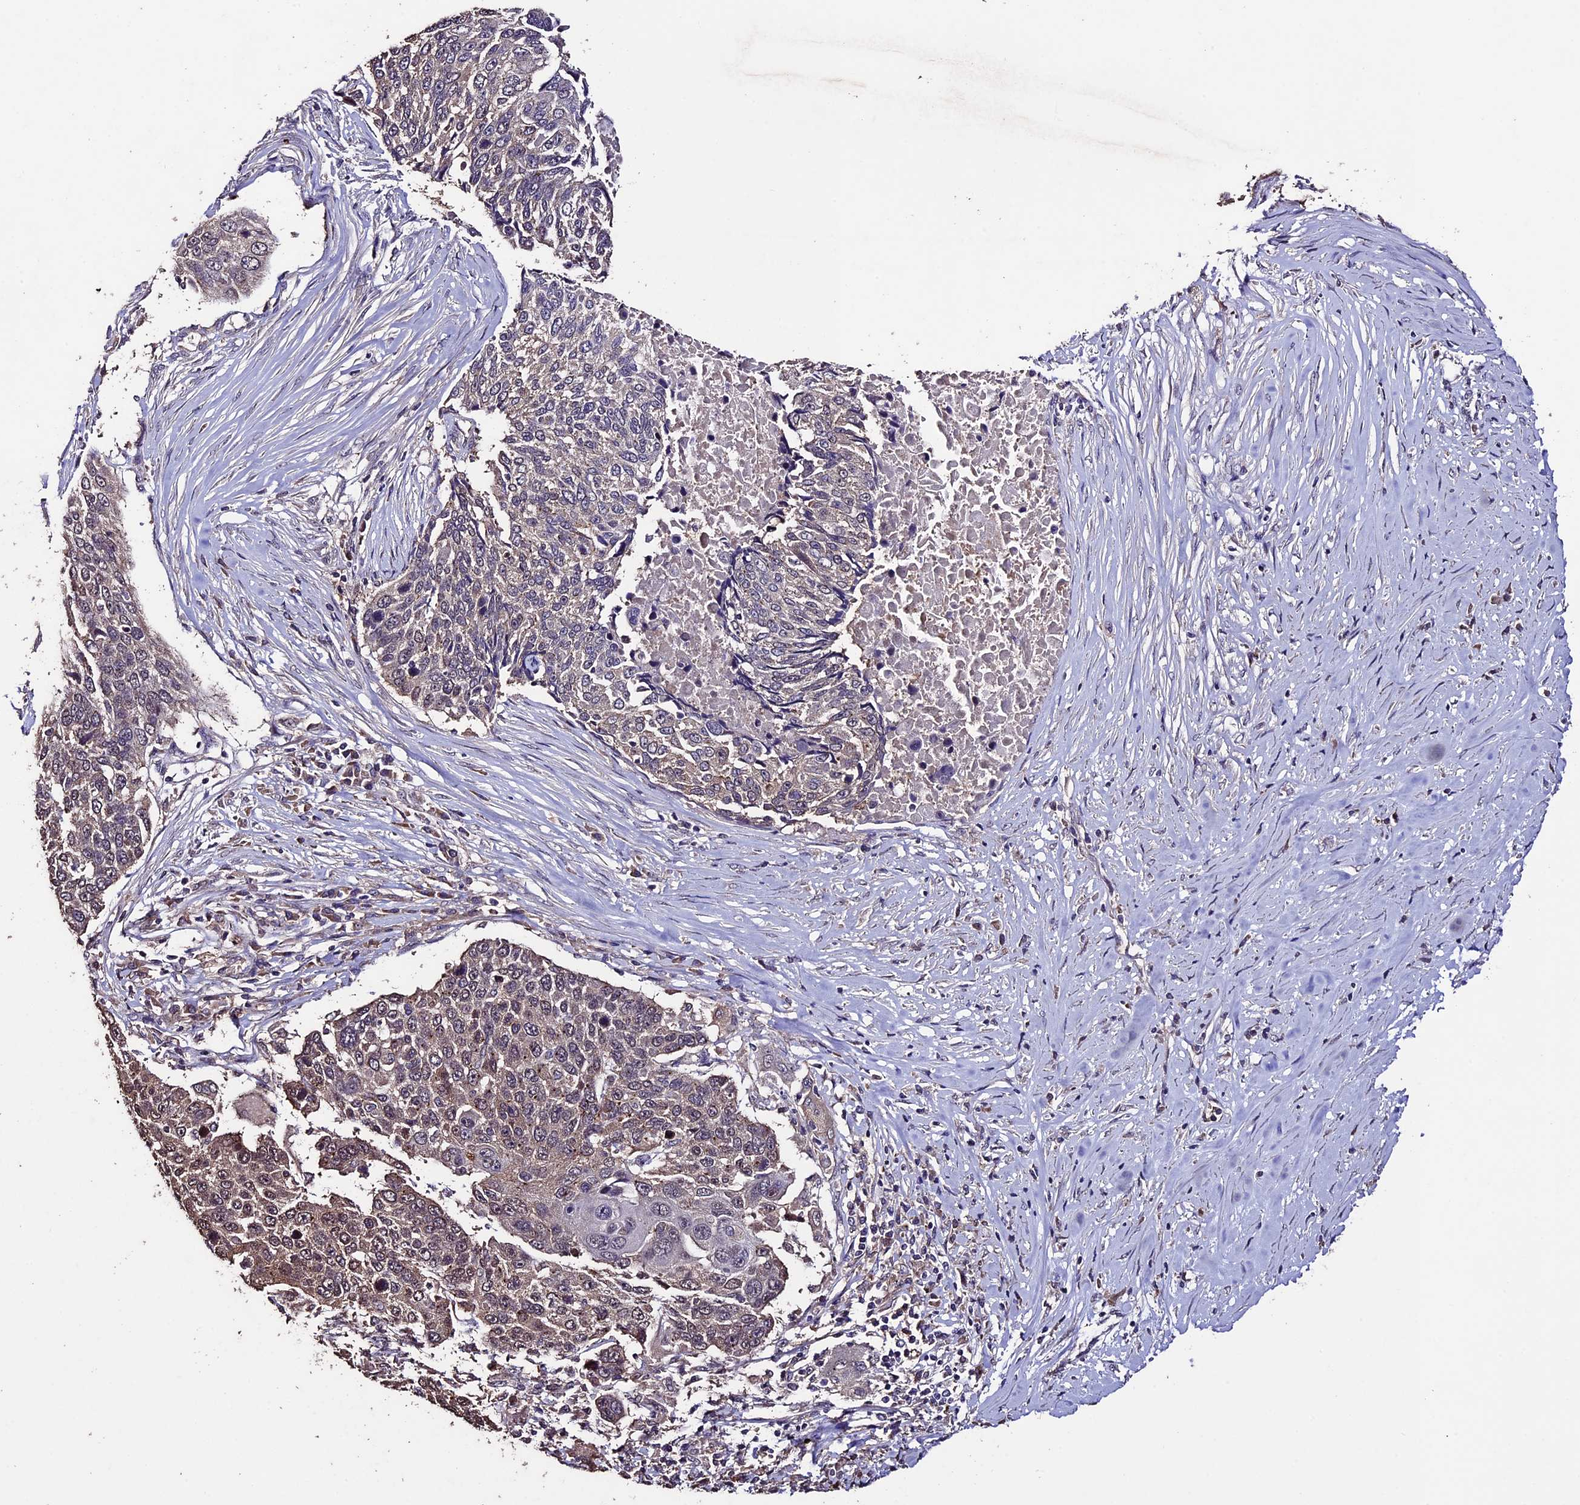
{"staining": {"intensity": "weak", "quantity": "25%-75%", "location": "cytoplasmic/membranous"}, "tissue": "lung cancer", "cell_type": "Tumor cells", "image_type": "cancer", "snomed": [{"axis": "morphology", "description": "Squamous cell carcinoma, NOS"}, {"axis": "topography", "description": "Lung"}], "caption": "Immunohistochemical staining of lung squamous cell carcinoma displays low levels of weak cytoplasmic/membranous positivity in approximately 25%-75% of tumor cells.", "gene": "DIS3L", "patient": {"sex": "male", "age": 66}}